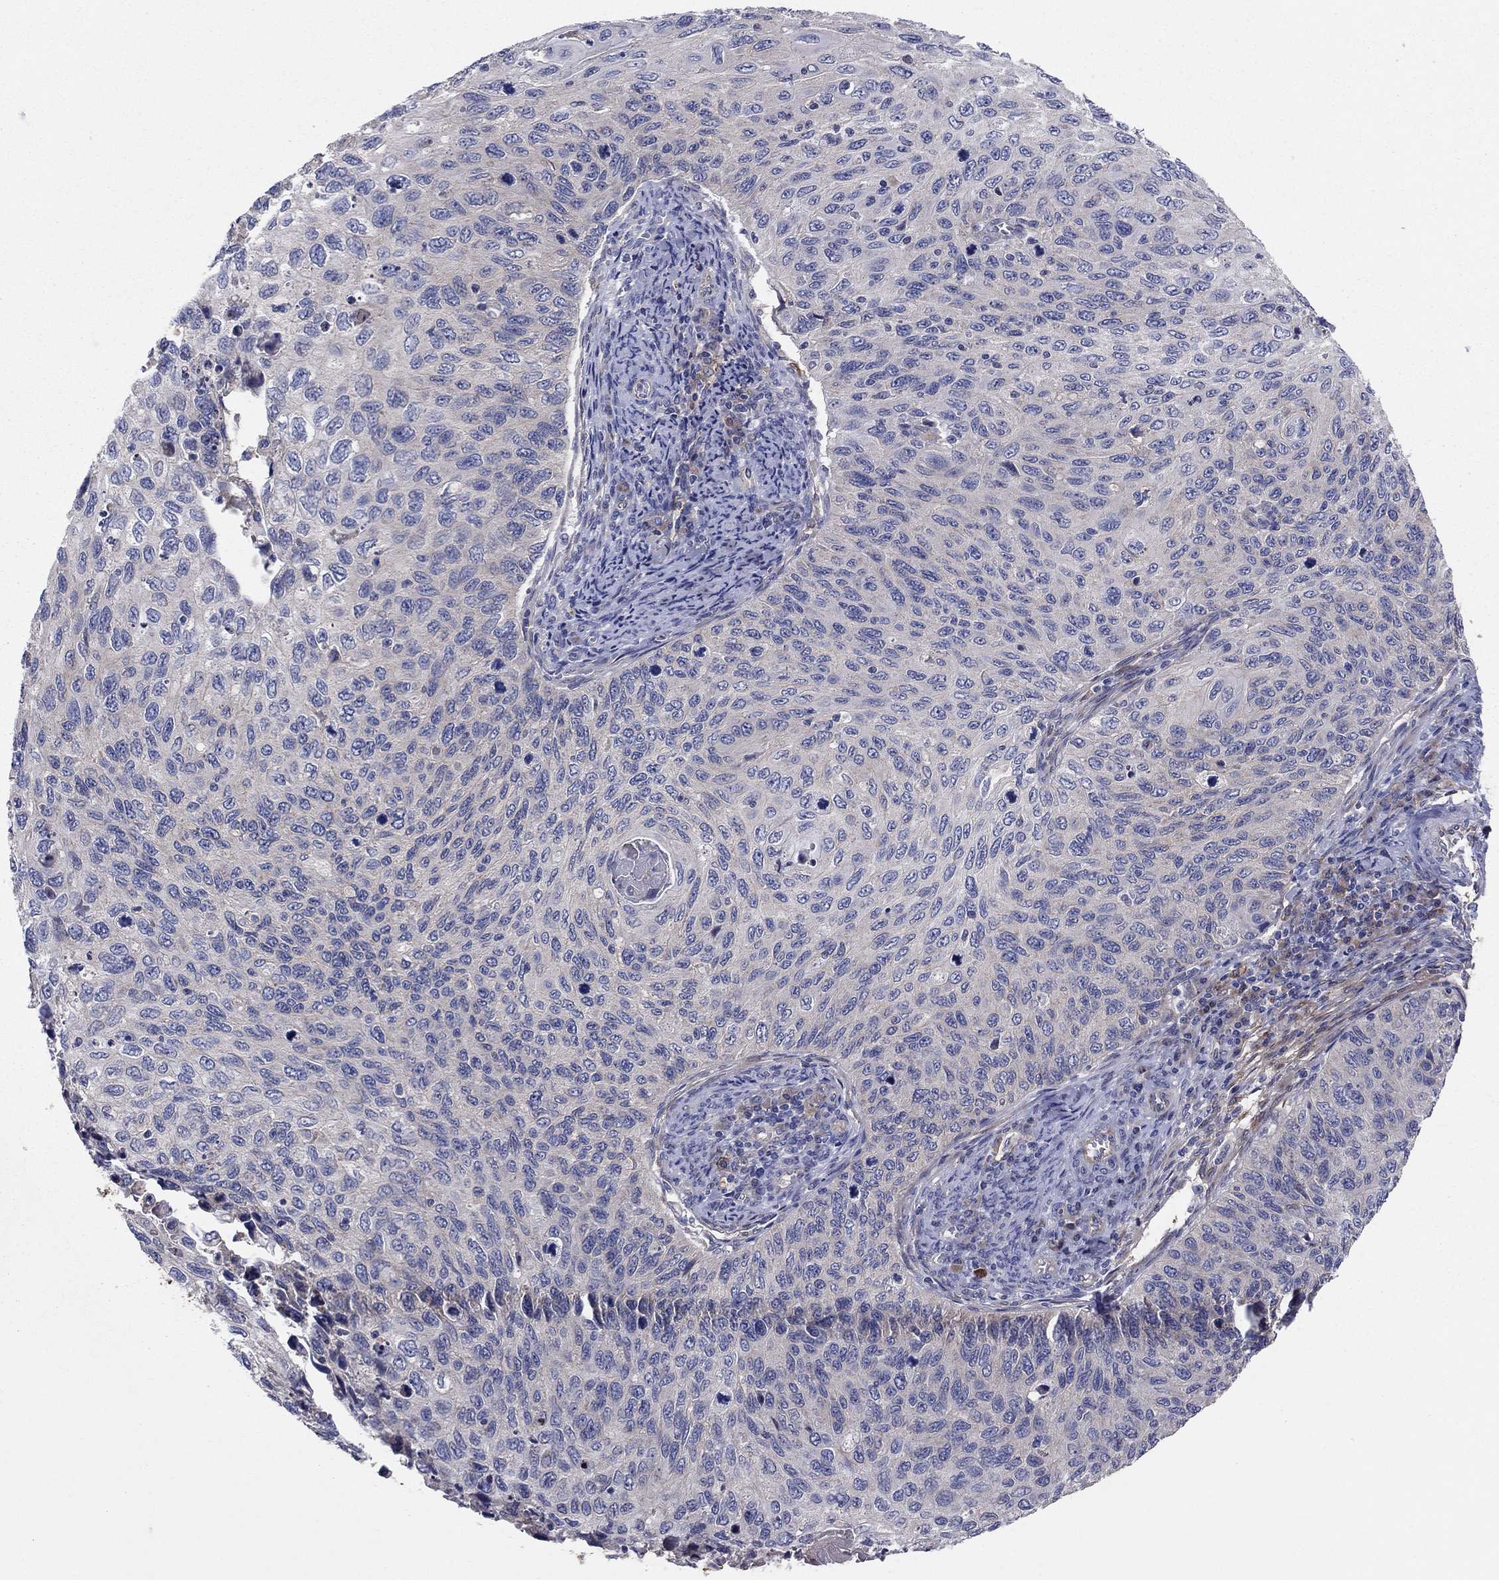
{"staining": {"intensity": "negative", "quantity": "none", "location": "none"}, "tissue": "cervical cancer", "cell_type": "Tumor cells", "image_type": "cancer", "snomed": [{"axis": "morphology", "description": "Squamous cell carcinoma, NOS"}, {"axis": "topography", "description": "Cervix"}], "caption": "A high-resolution histopathology image shows immunohistochemistry (IHC) staining of cervical cancer, which reveals no significant positivity in tumor cells. (Brightfield microscopy of DAB IHC at high magnification).", "gene": "EMP2", "patient": {"sex": "female", "age": 70}}